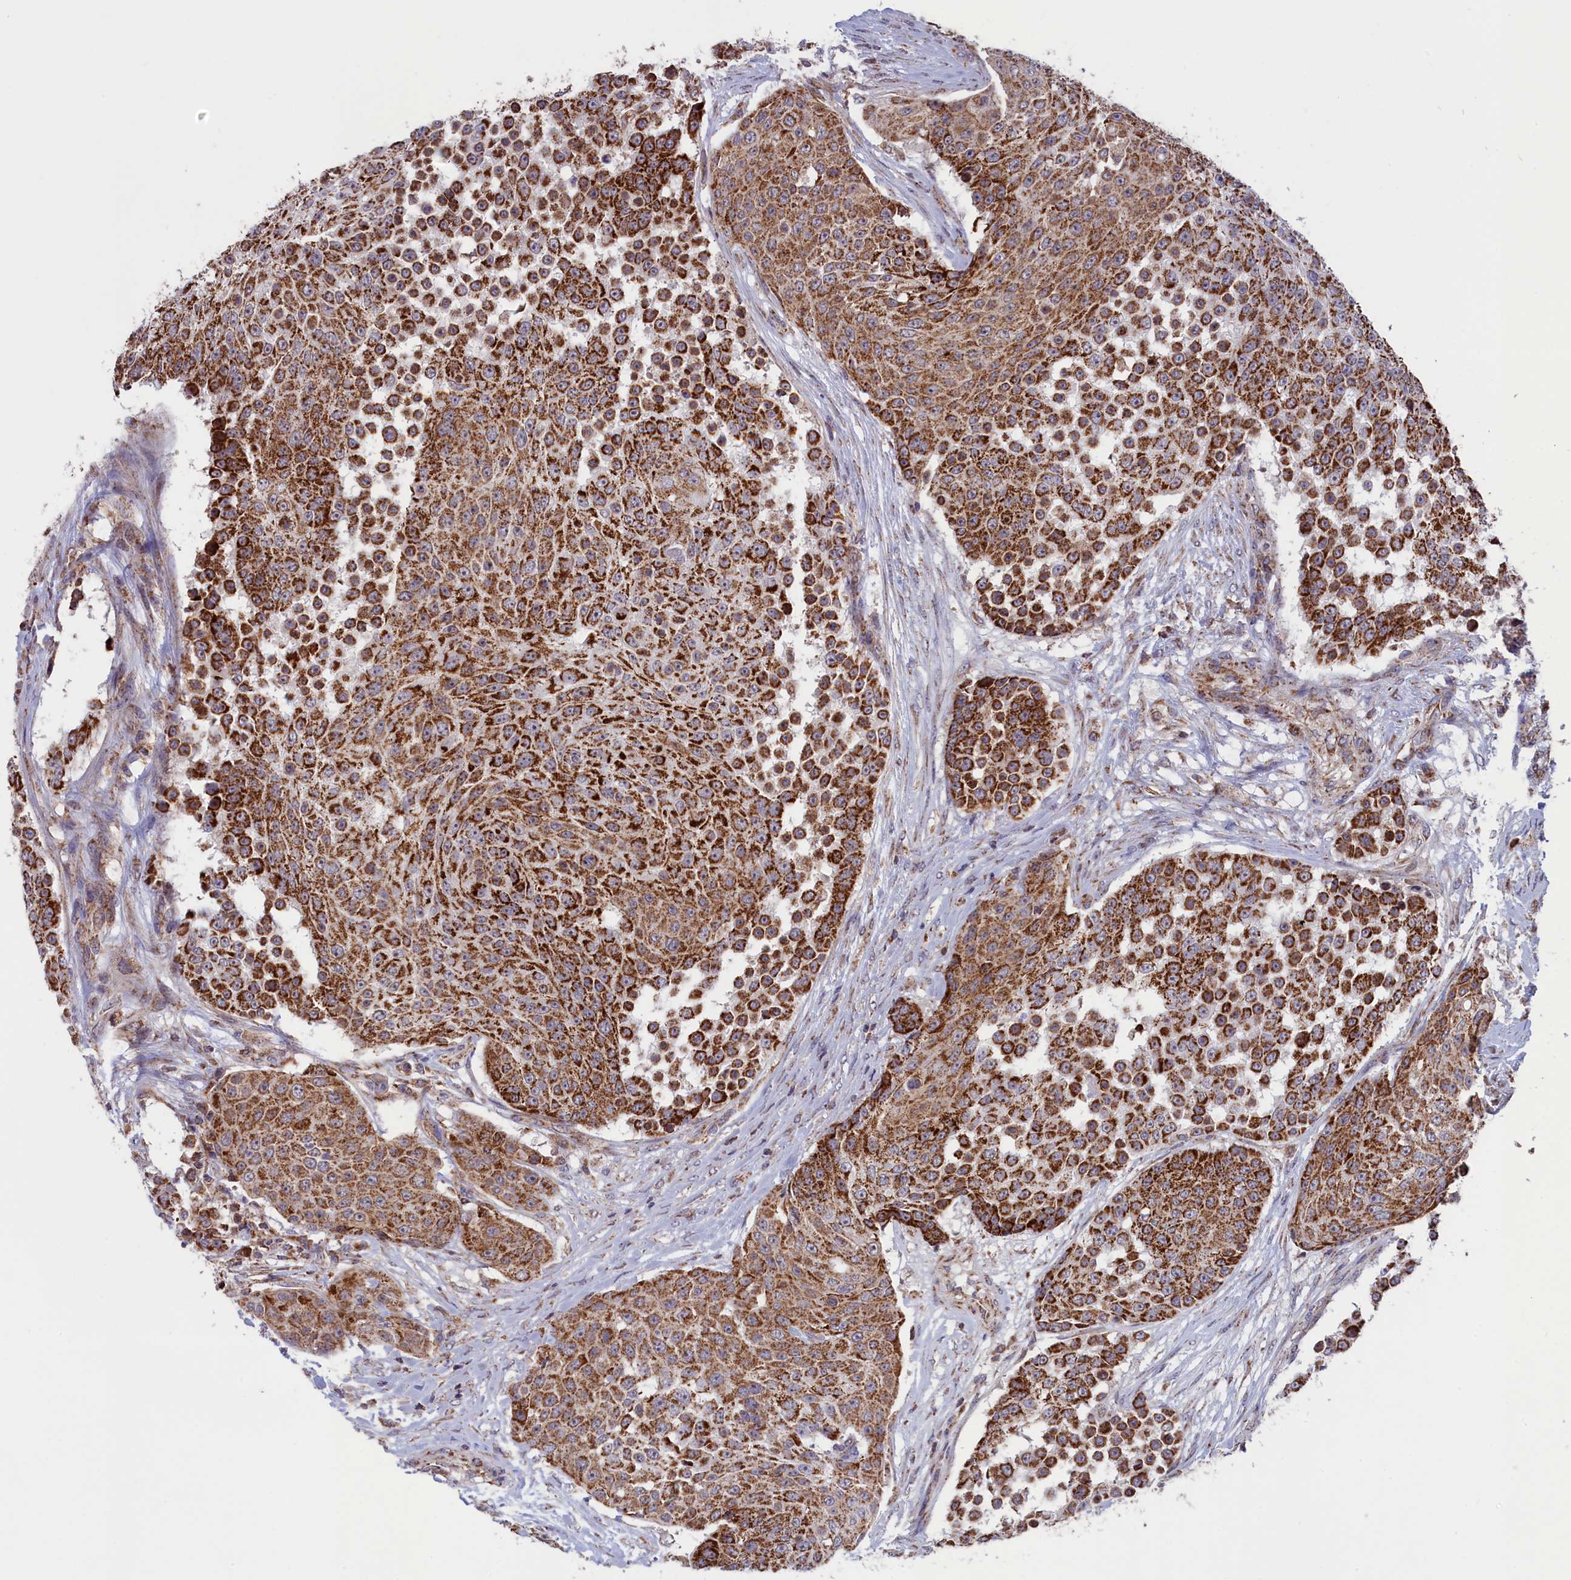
{"staining": {"intensity": "strong", "quantity": ">75%", "location": "cytoplasmic/membranous"}, "tissue": "urothelial cancer", "cell_type": "Tumor cells", "image_type": "cancer", "snomed": [{"axis": "morphology", "description": "Urothelial carcinoma, High grade"}, {"axis": "topography", "description": "Urinary bladder"}], "caption": "Urothelial cancer tissue displays strong cytoplasmic/membranous staining in approximately >75% of tumor cells, visualized by immunohistochemistry. (Brightfield microscopy of DAB IHC at high magnification).", "gene": "TIMM44", "patient": {"sex": "female", "age": 63}}